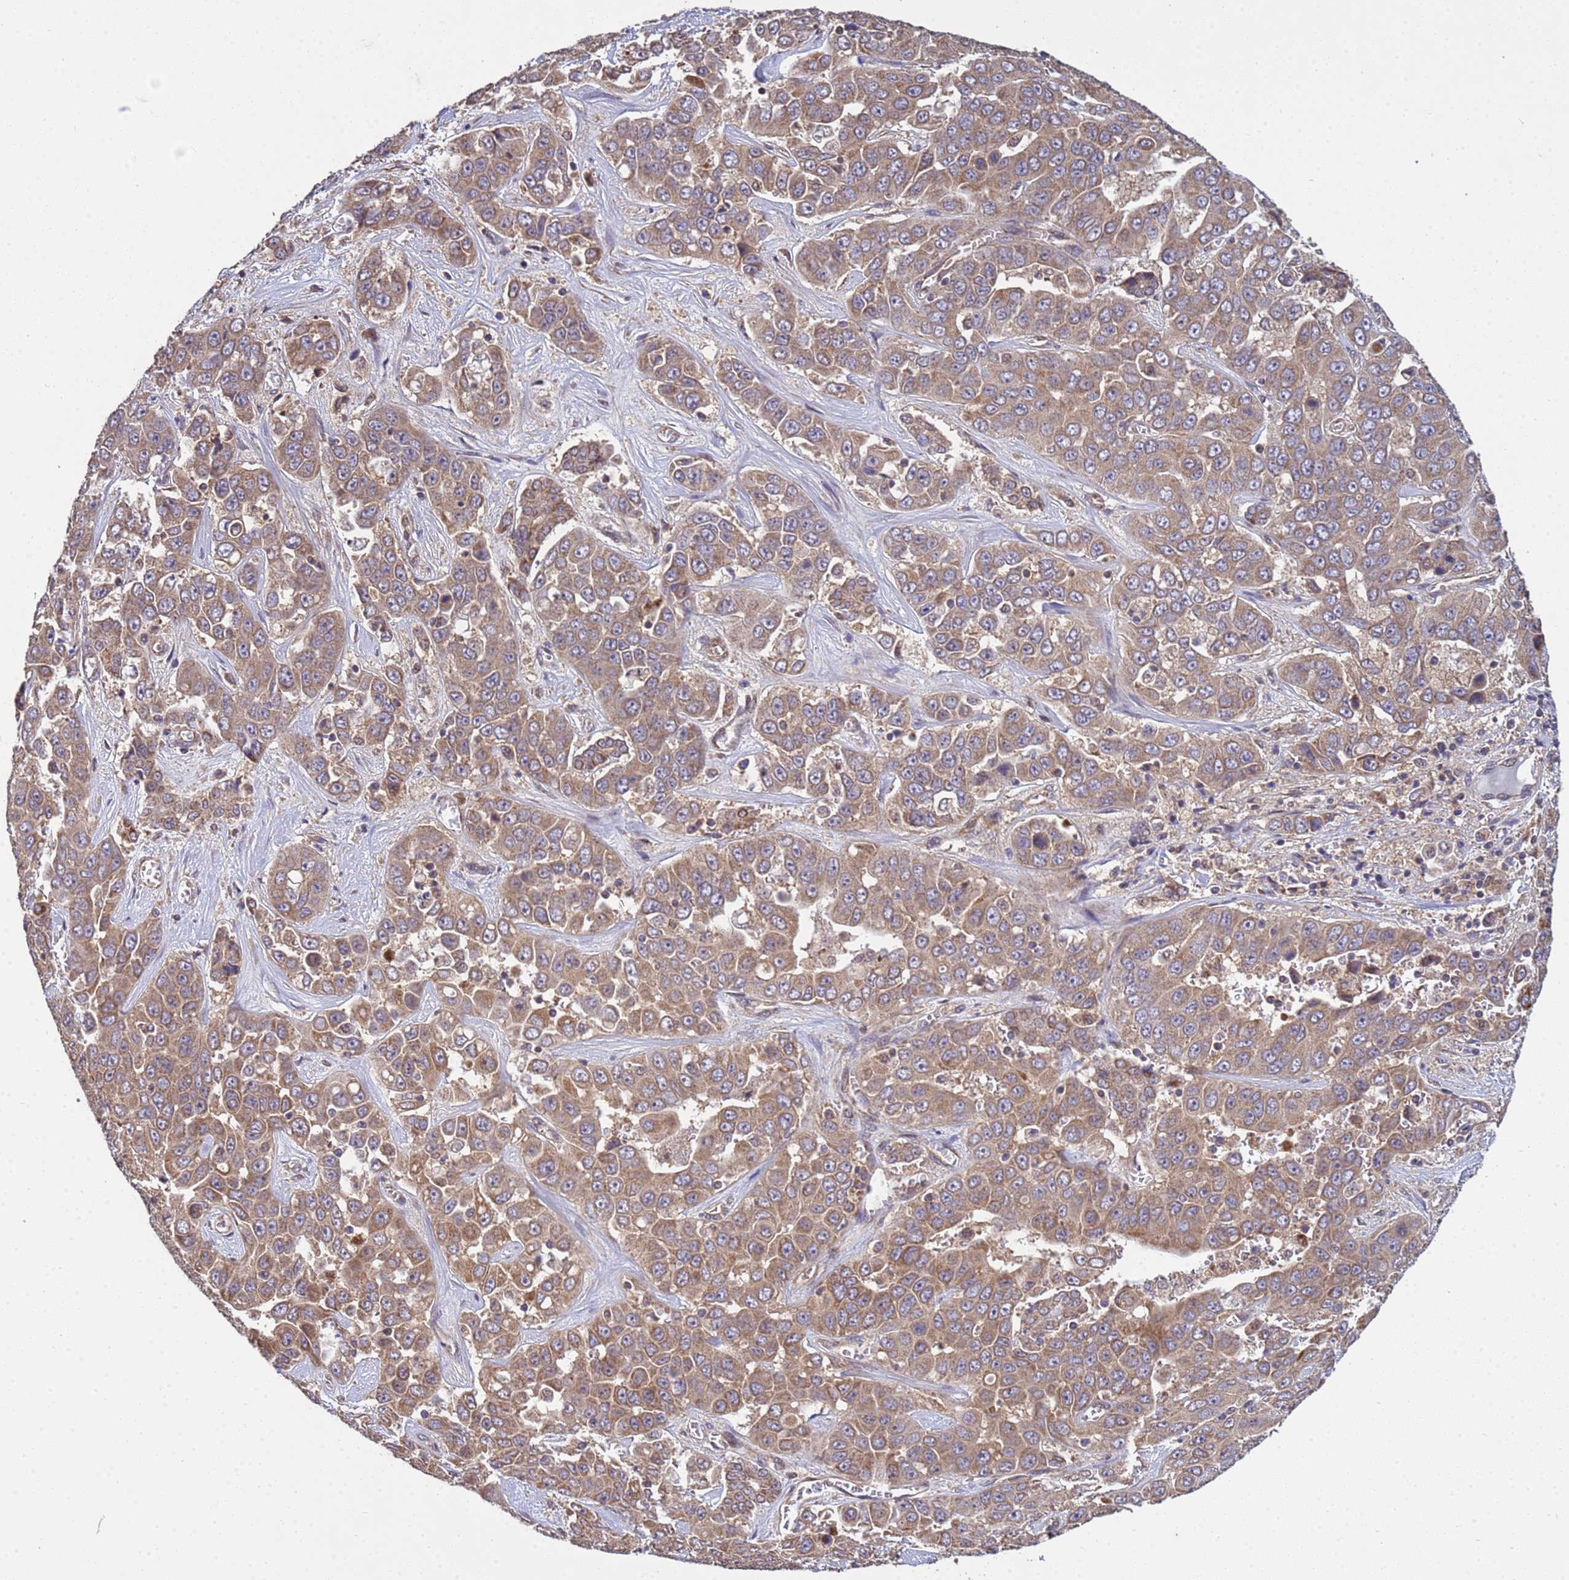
{"staining": {"intensity": "moderate", "quantity": ">75%", "location": "cytoplasmic/membranous"}, "tissue": "liver cancer", "cell_type": "Tumor cells", "image_type": "cancer", "snomed": [{"axis": "morphology", "description": "Cholangiocarcinoma"}, {"axis": "topography", "description": "Liver"}], "caption": "Brown immunohistochemical staining in human liver cholangiocarcinoma exhibits moderate cytoplasmic/membranous expression in about >75% of tumor cells. (IHC, brightfield microscopy, high magnification).", "gene": "P2RX7", "patient": {"sex": "female", "age": 52}}